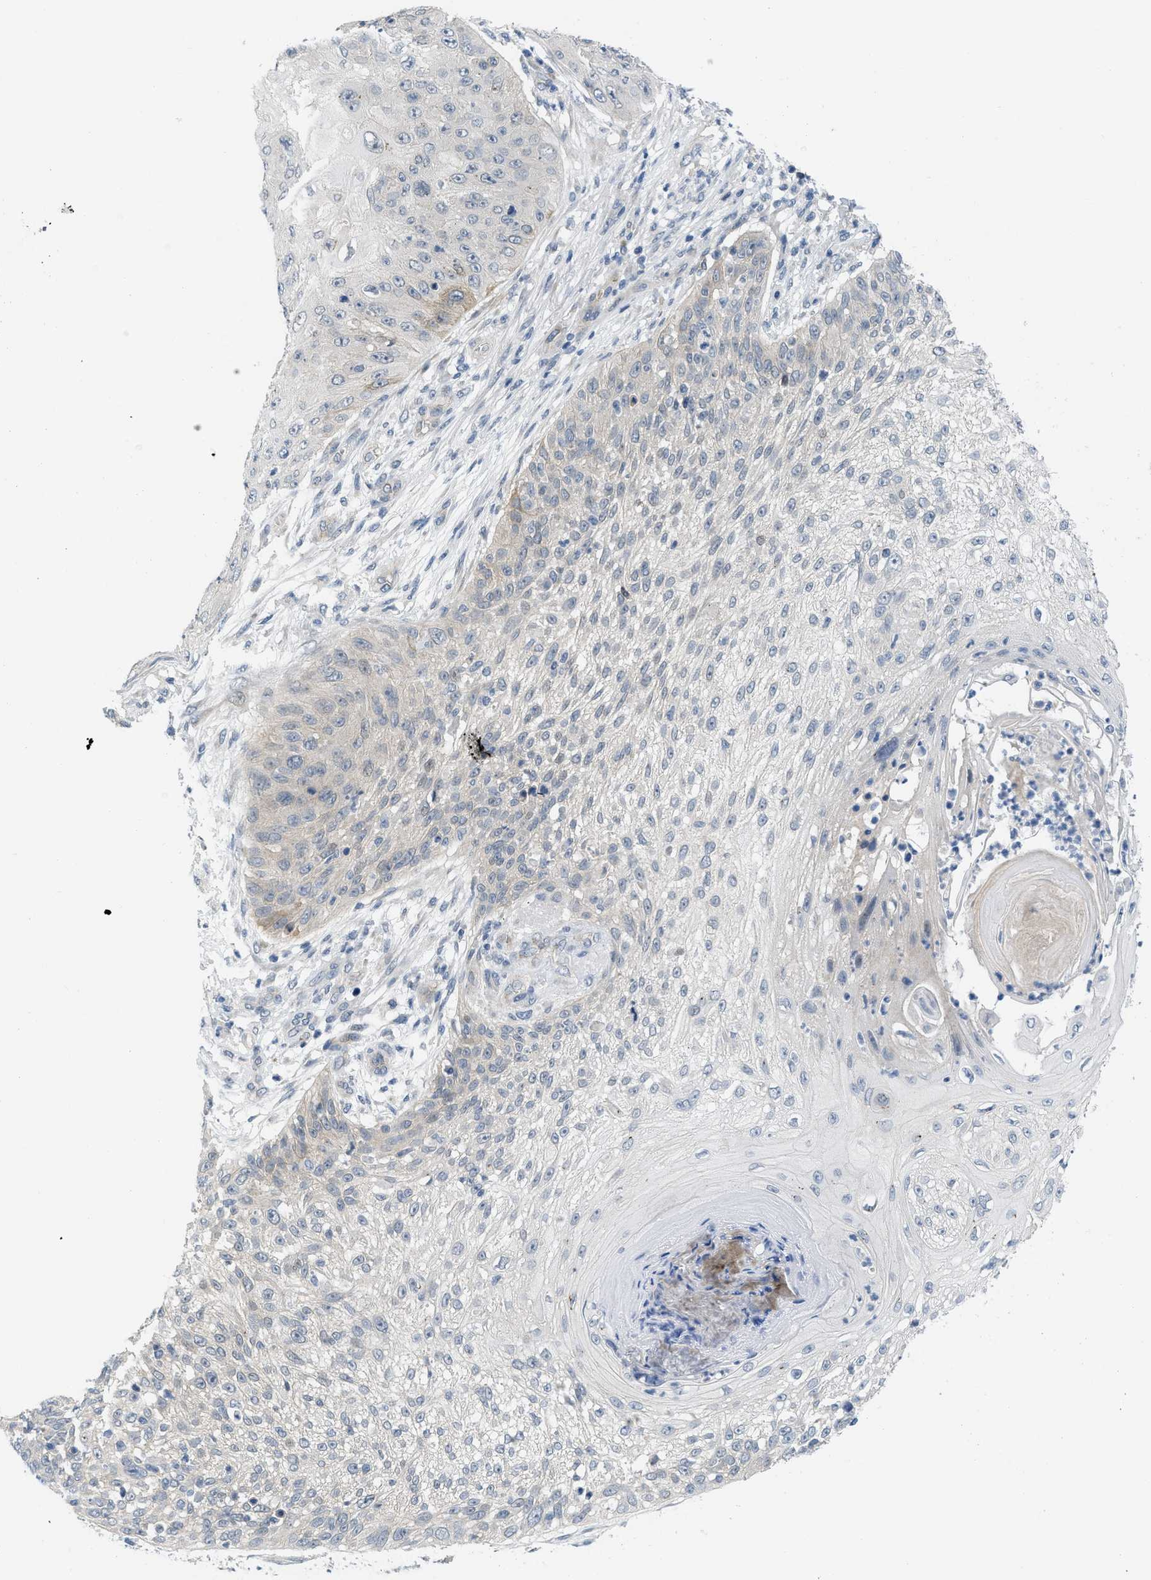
{"staining": {"intensity": "negative", "quantity": "none", "location": "none"}, "tissue": "skin cancer", "cell_type": "Tumor cells", "image_type": "cancer", "snomed": [{"axis": "morphology", "description": "Squamous cell carcinoma, NOS"}, {"axis": "topography", "description": "Skin"}], "caption": "Tumor cells show no significant protein expression in squamous cell carcinoma (skin).", "gene": "TNFAIP1", "patient": {"sex": "female", "age": 80}}